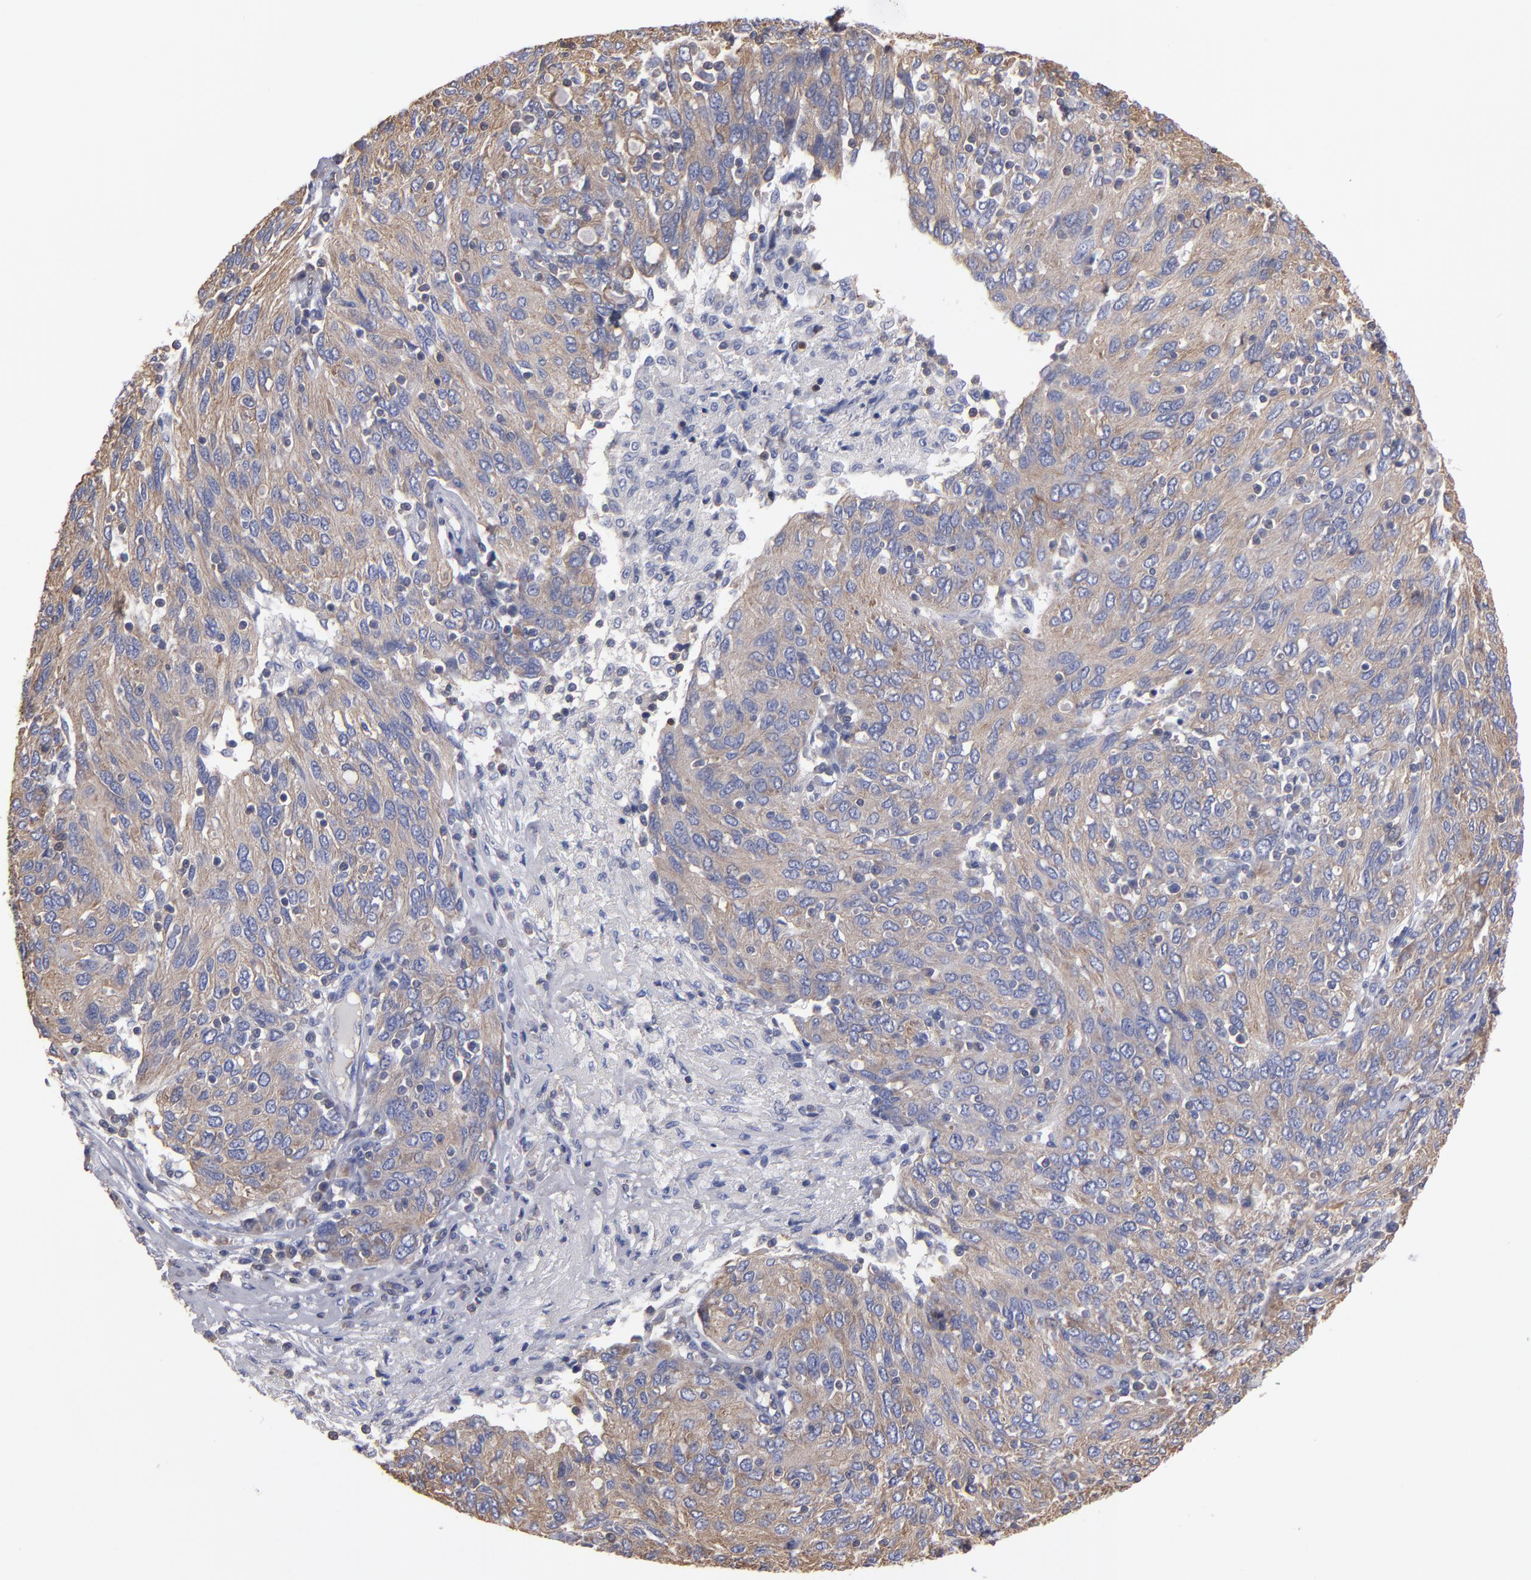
{"staining": {"intensity": "weak", "quantity": ">75%", "location": "cytoplasmic/membranous"}, "tissue": "ovarian cancer", "cell_type": "Tumor cells", "image_type": "cancer", "snomed": [{"axis": "morphology", "description": "Carcinoma, endometroid"}, {"axis": "topography", "description": "Ovary"}], "caption": "High-power microscopy captured an IHC image of ovarian cancer, revealing weak cytoplasmic/membranous expression in about >75% of tumor cells.", "gene": "ESYT2", "patient": {"sex": "female", "age": 50}}